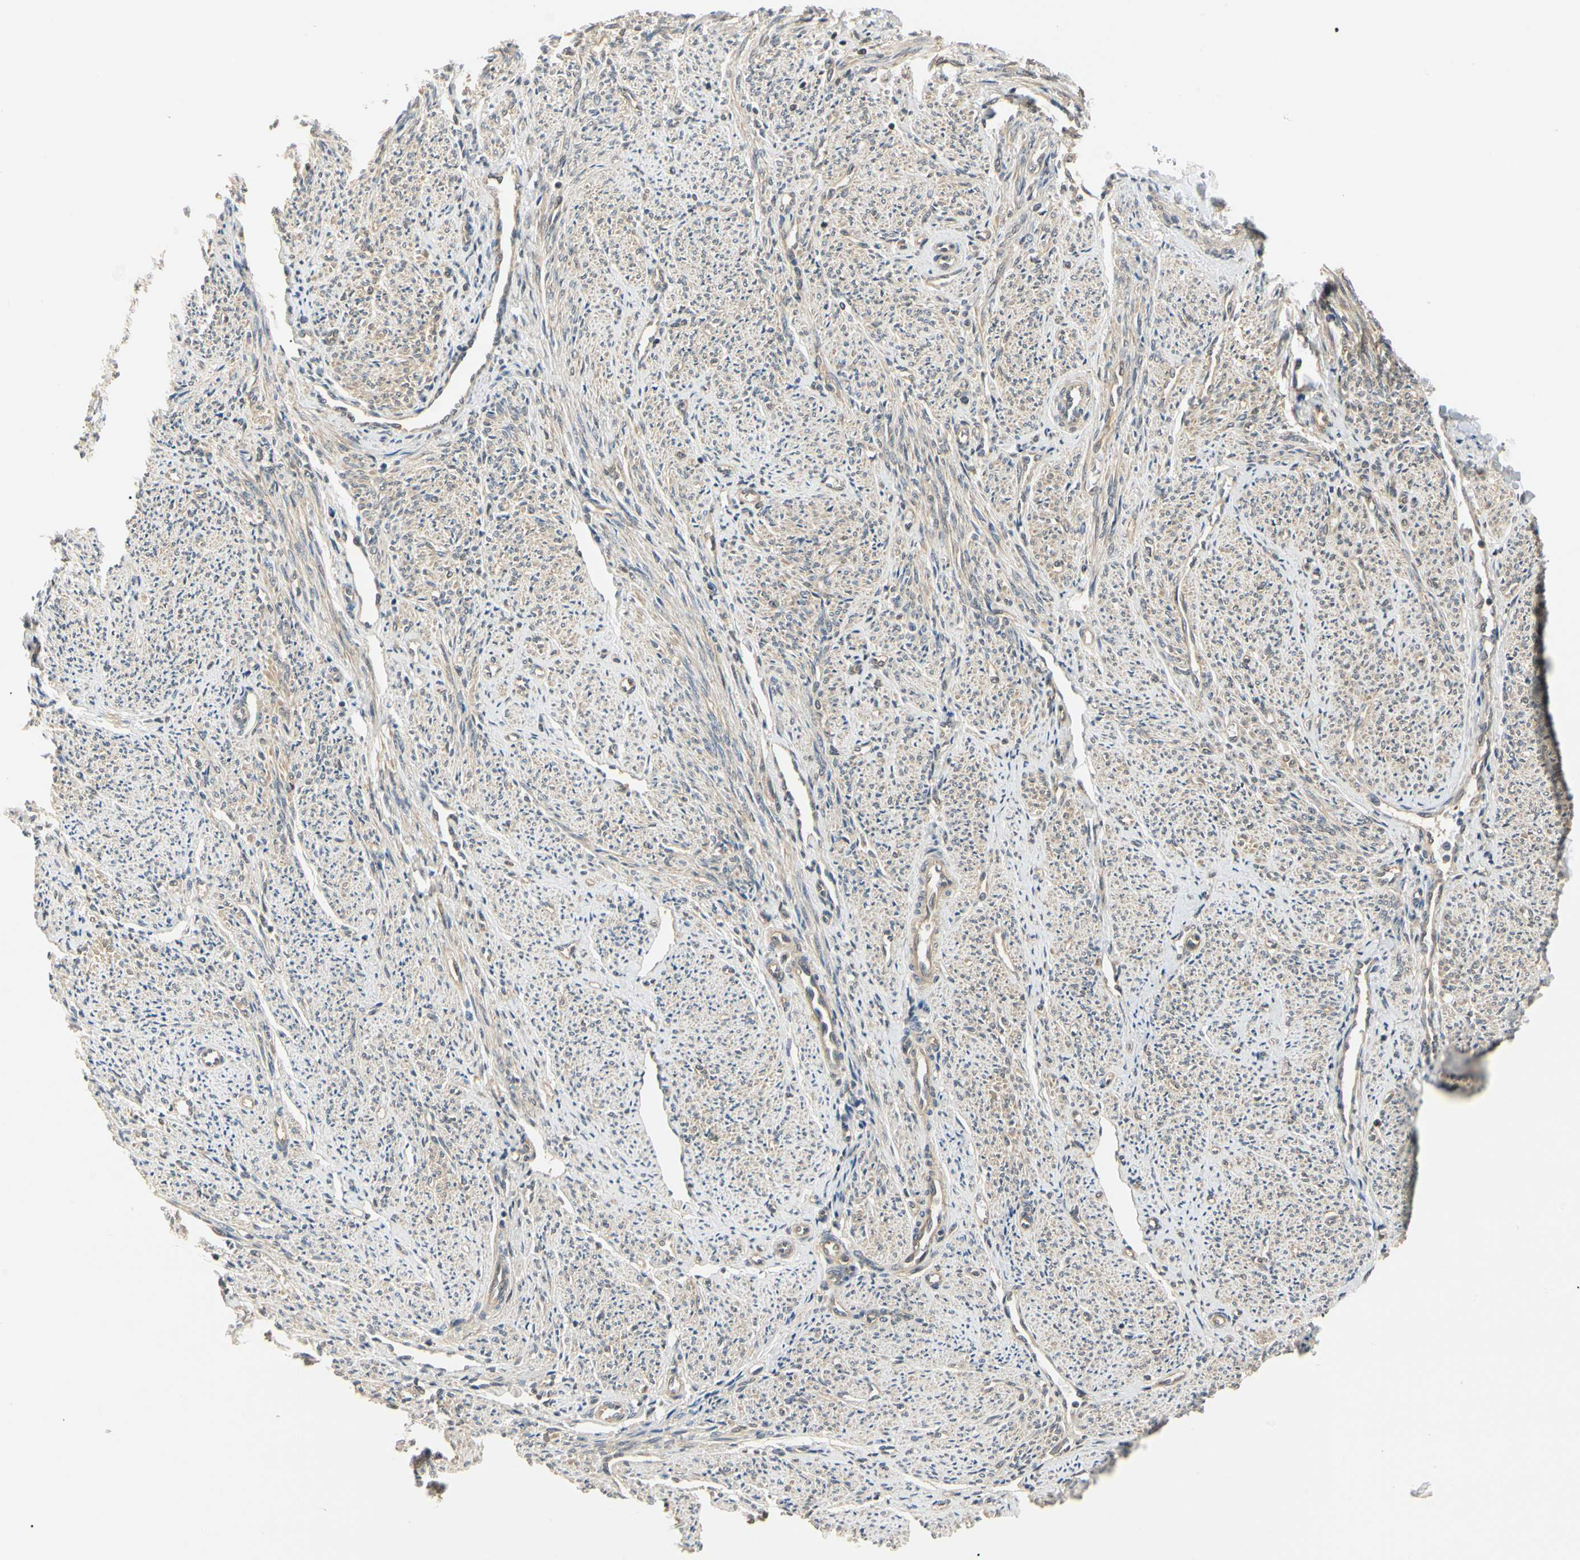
{"staining": {"intensity": "weak", "quantity": "25%-75%", "location": "cytoplasmic/membranous,nuclear"}, "tissue": "smooth muscle", "cell_type": "Smooth muscle cells", "image_type": "normal", "snomed": [{"axis": "morphology", "description": "Normal tissue, NOS"}, {"axis": "topography", "description": "Smooth muscle"}], "caption": "Immunohistochemistry (IHC) of benign smooth muscle demonstrates low levels of weak cytoplasmic/membranous,nuclear expression in approximately 25%-75% of smooth muscle cells. The protein of interest is shown in brown color, while the nuclei are stained blue.", "gene": "UBE2Z", "patient": {"sex": "female", "age": 65}}